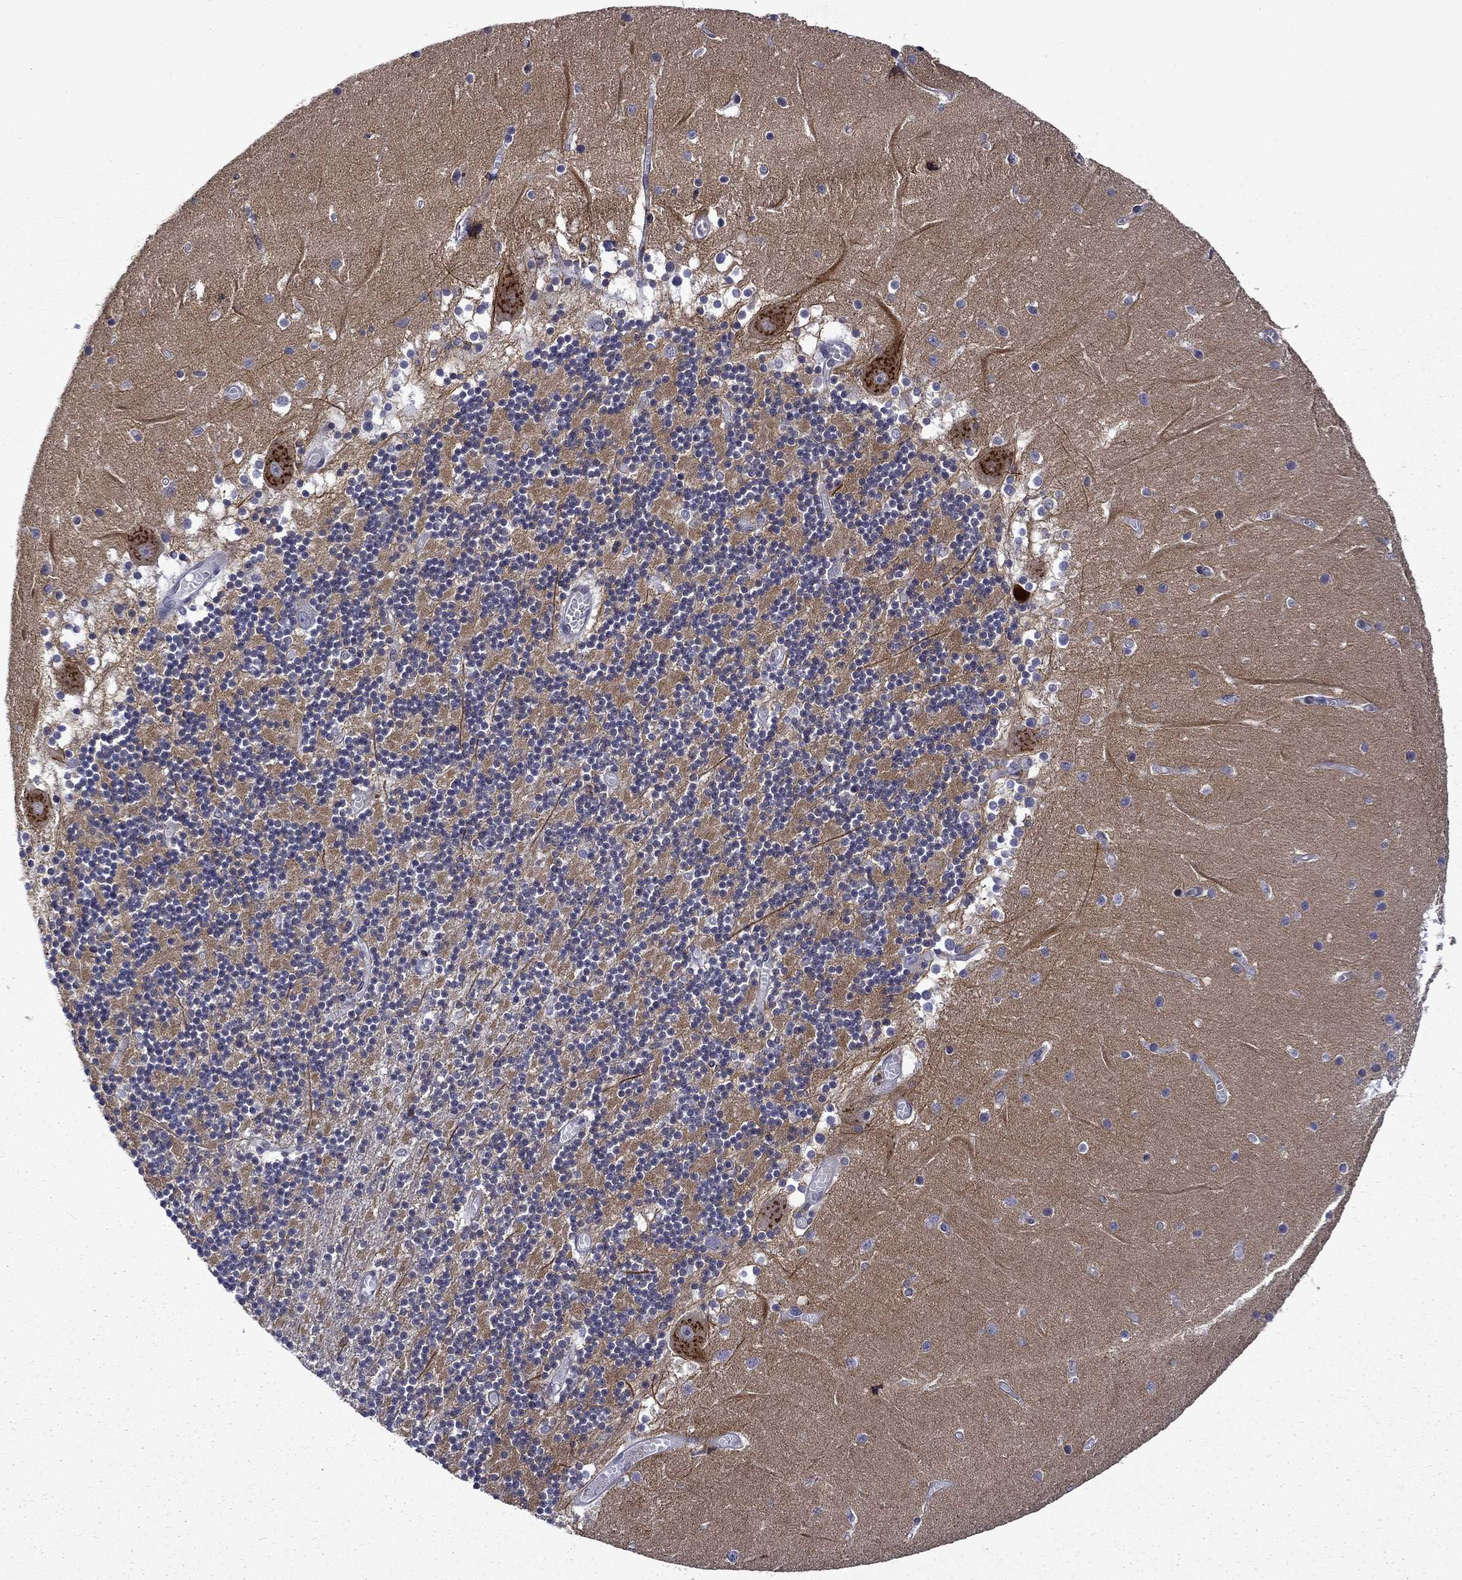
{"staining": {"intensity": "negative", "quantity": "none", "location": "none"}, "tissue": "cerebellum", "cell_type": "Cells in granular layer", "image_type": "normal", "snomed": [{"axis": "morphology", "description": "Normal tissue, NOS"}, {"axis": "topography", "description": "Cerebellum"}], "caption": "Image shows no protein positivity in cells in granular layer of unremarkable cerebellum.", "gene": "B3GAT1", "patient": {"sex": "female", "age": 28}}